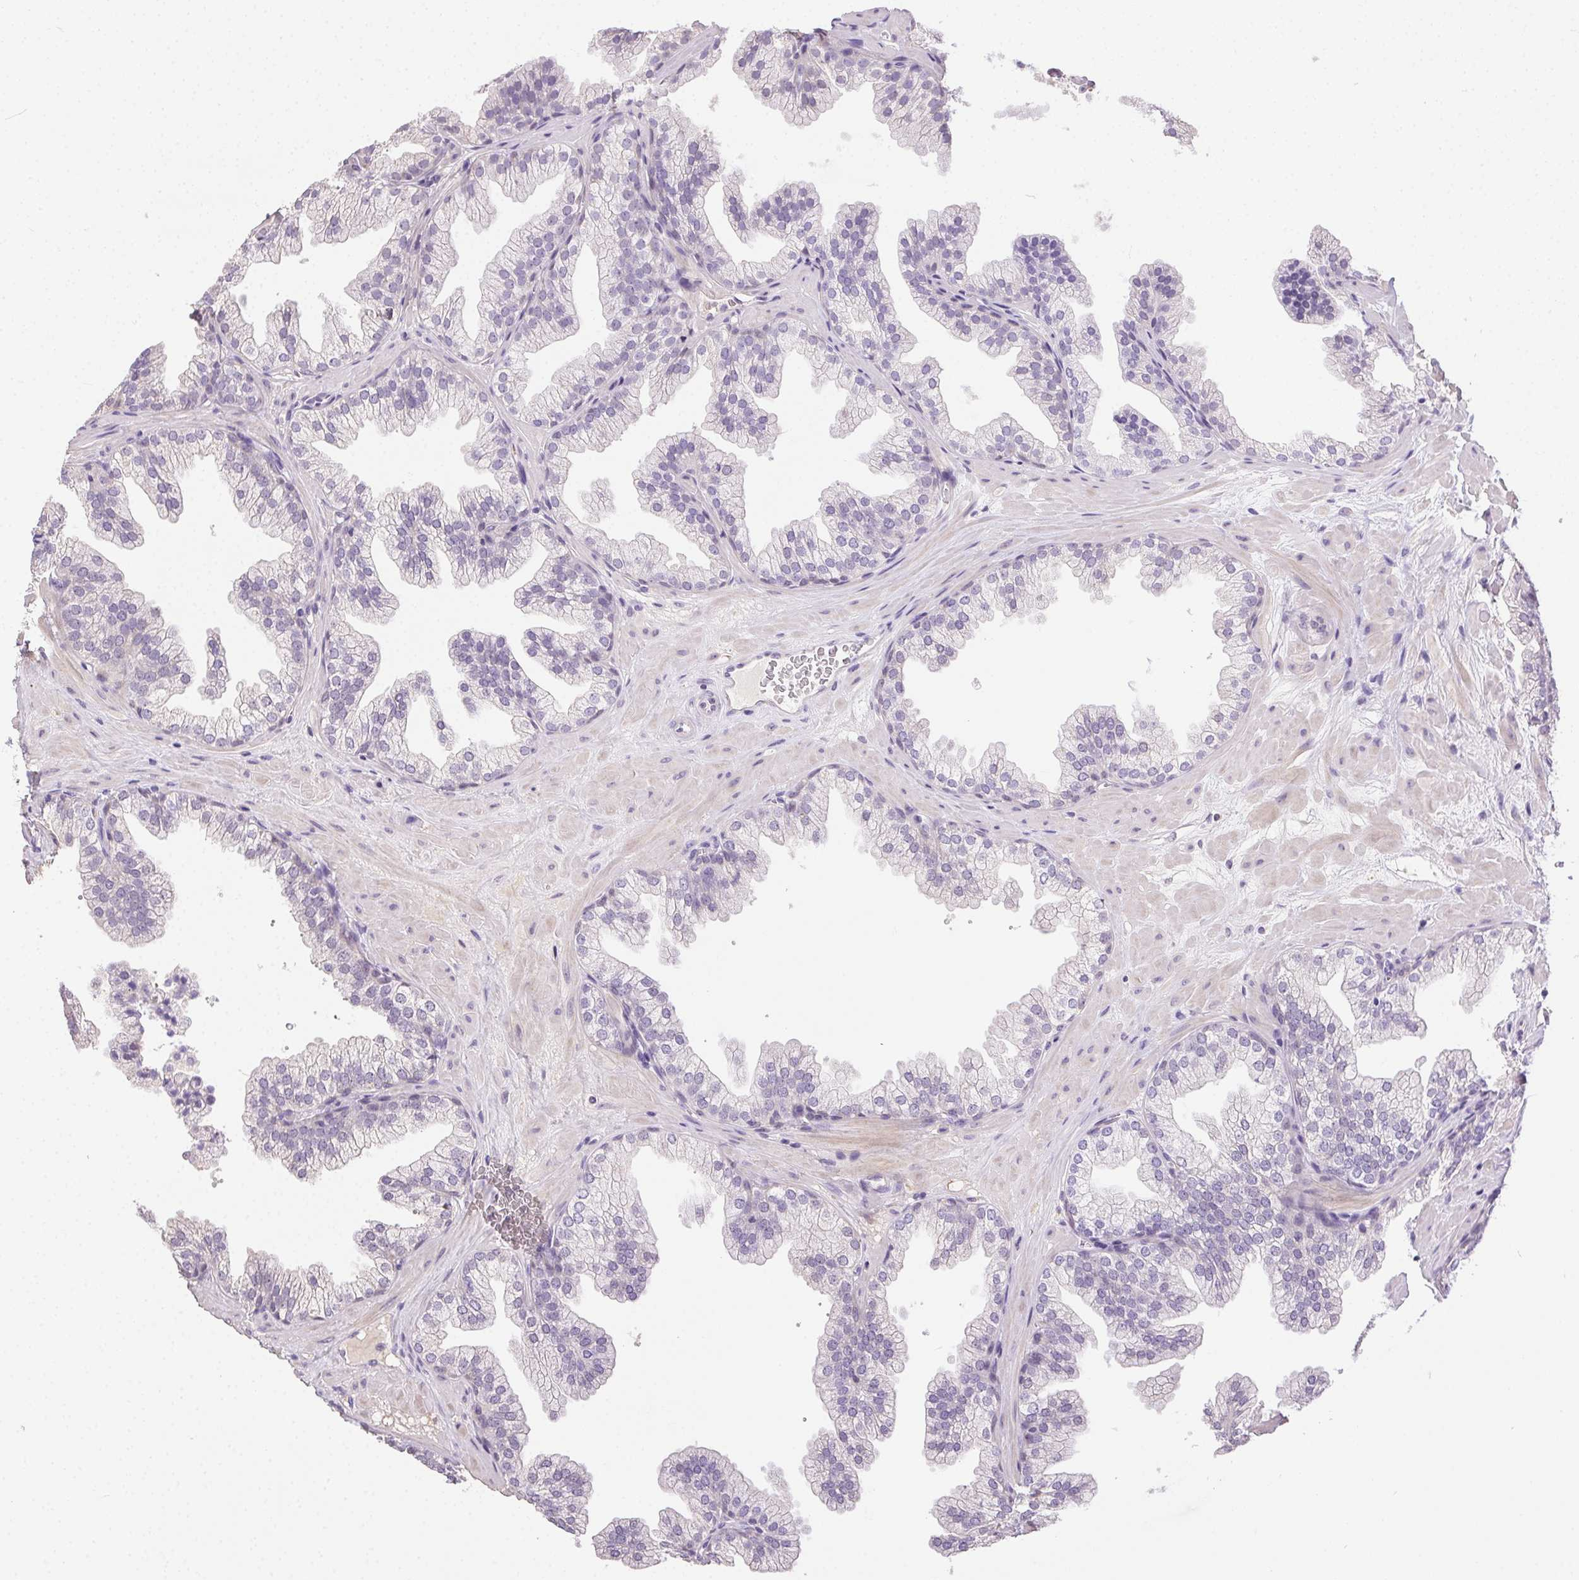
{"staining": {"intensity": "negative", "quantity": "none", "location": "none"}, "tissue": "prostate", "cell_type": "Glandular cells", "image_type": "normal", "snomed": [{"axis": "morphology", "description": "Normal tissue, NOS"}, {"axis": "topography", "description": "Prostate"}], "caption": "The histopathology image exhibits no staining of glandular cells in benign prostate.", "gene": "SYCE2", "patient": {"sex": "male", "age": 37}}